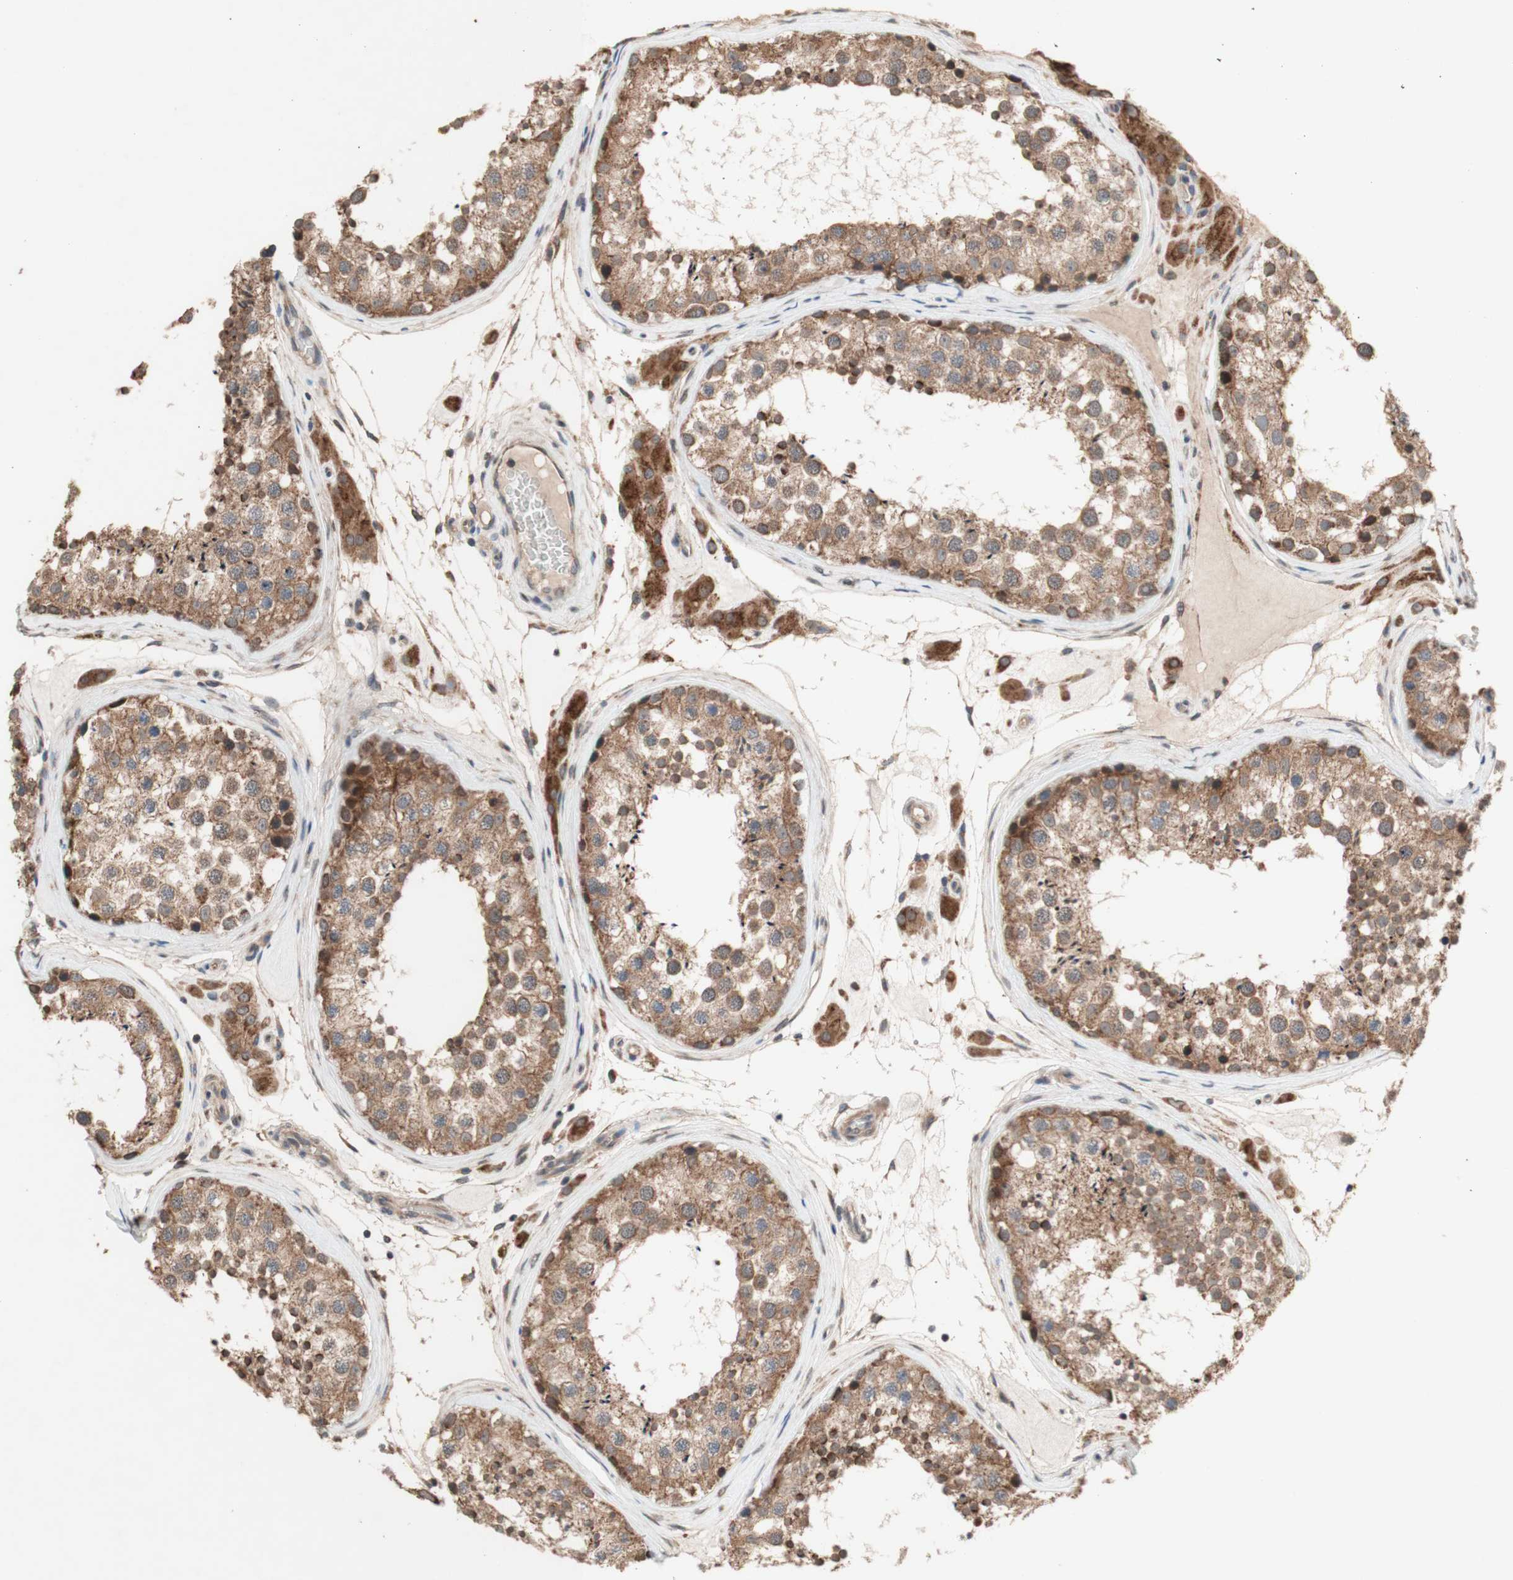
{"staining": {"intensity": "moderate", "quantity": ">75%", "location": "cytoplasmic/membranous"}, "tissue": "testis", "cell_type": "Cells in seminiferous ducts", "image_type": "normal", "snomed": [{"axis": "morphology", "description": "Normal tissue, NOS"}, {"axis": "topography", "description": "Testis"}], "caption": "Brown immunohistochemical staining in normal human testis displays moderate cytoplasmic/membranous staining in about >75% of cells in seminiferous ducts. (DAB (3,3'-diaminobenzidine) = brown stain, brightfield microscopy at high magnification).", "gene": "DDOST", "patient": {"sex": "male", "age": 46}}